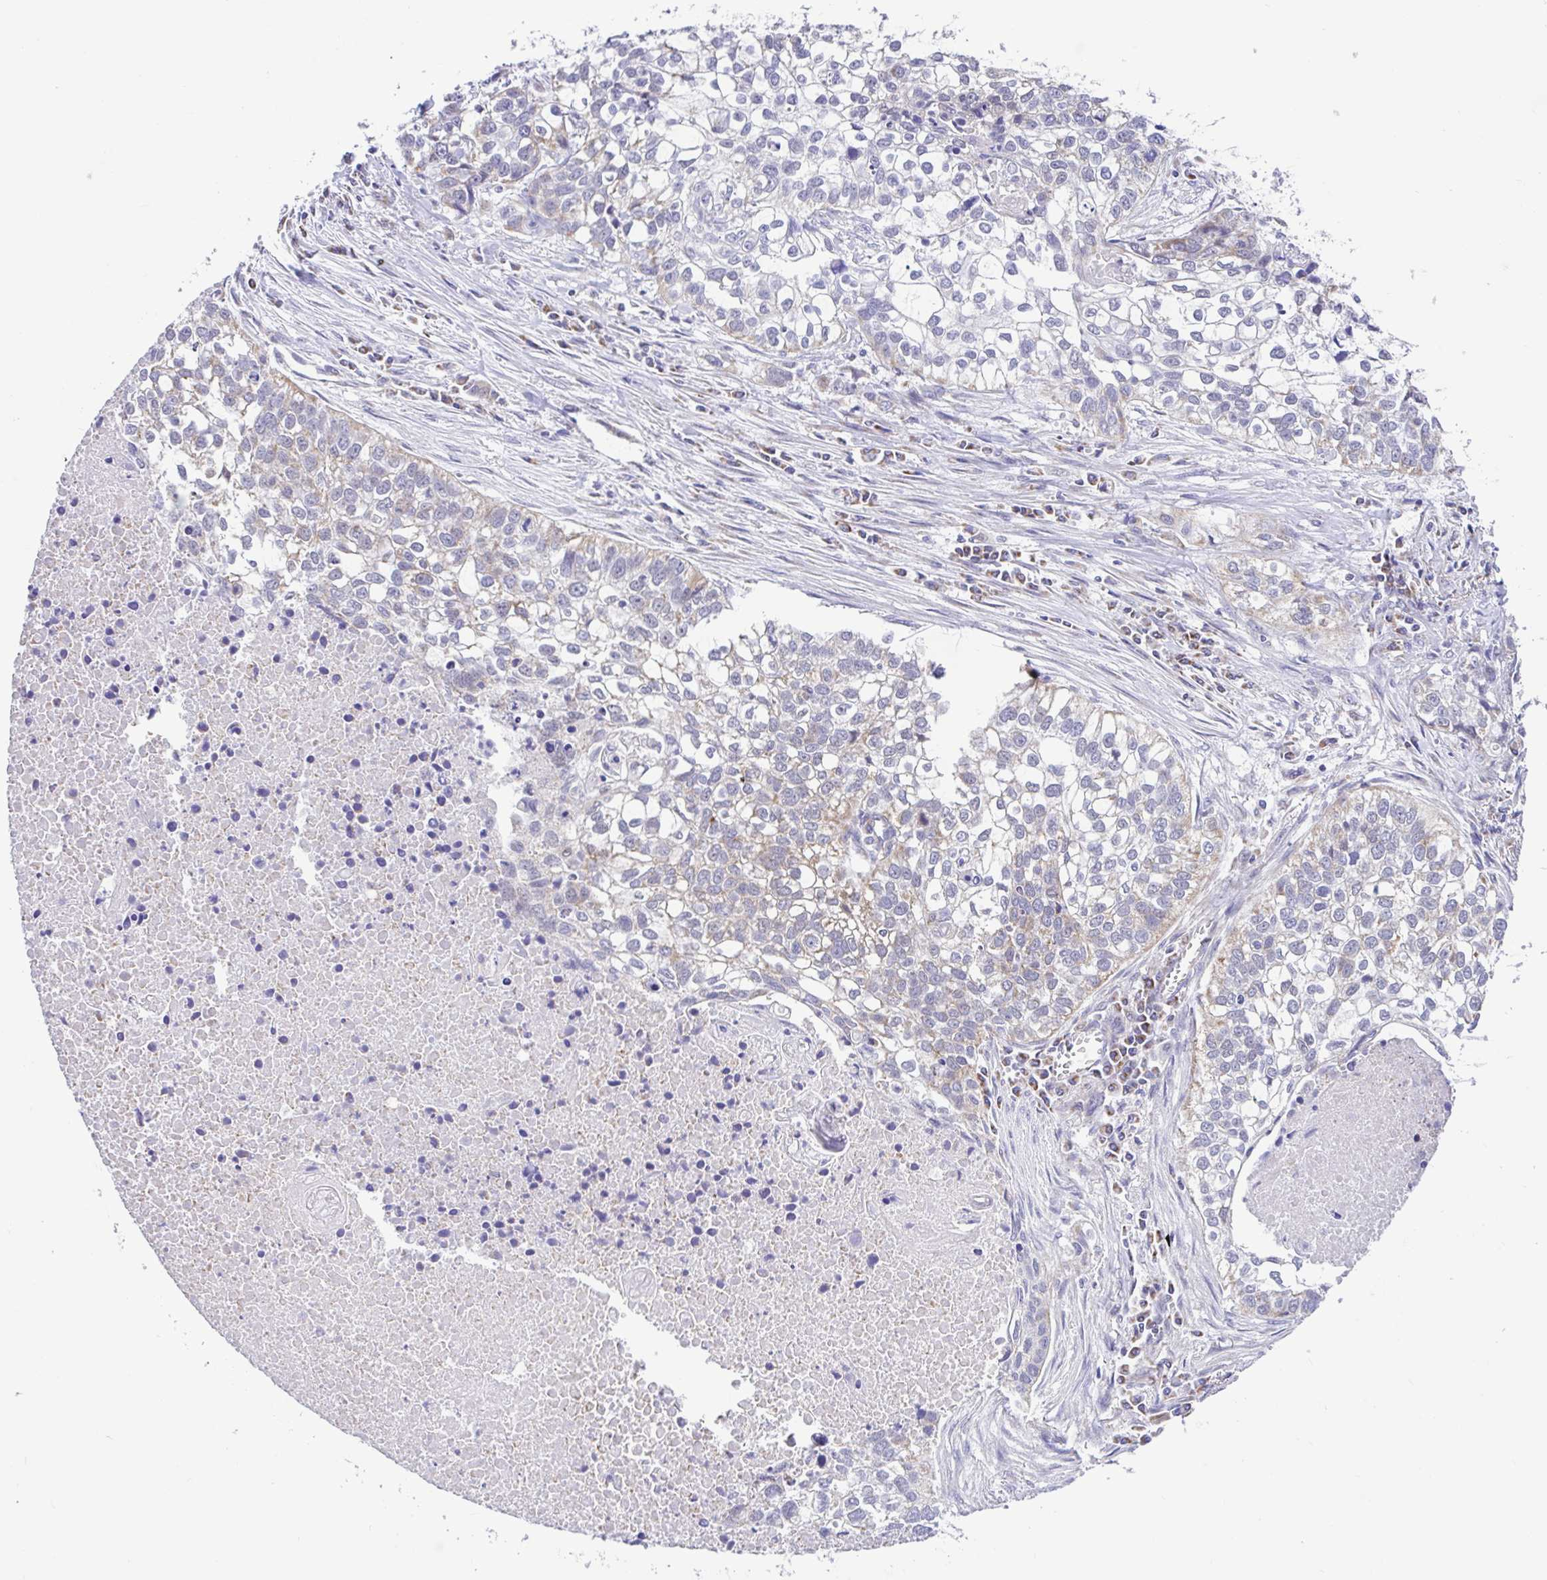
{"staining": {"intensity": "weak", "quantity": "25%-75%", "location": "cytoplasmic/membranous"}, "tissue": "lung cancer", "cell_type": "Tumor cells", "image_type": "cancer", "snomed": [{"axis": "morphology", "description": "Squamous cell carcinoma, NOS"}, {"axis": "topography", "description": "Lung"}], "caption": "Immunohistochemical staining of human squamous cell carcinoma (lung) shows low levels of weak cytoplasmic/membranous expression in about 25%-75% of tumor cells.", "gene": "NDUFS2", "patient": {"sex": "male", "age": 74}}